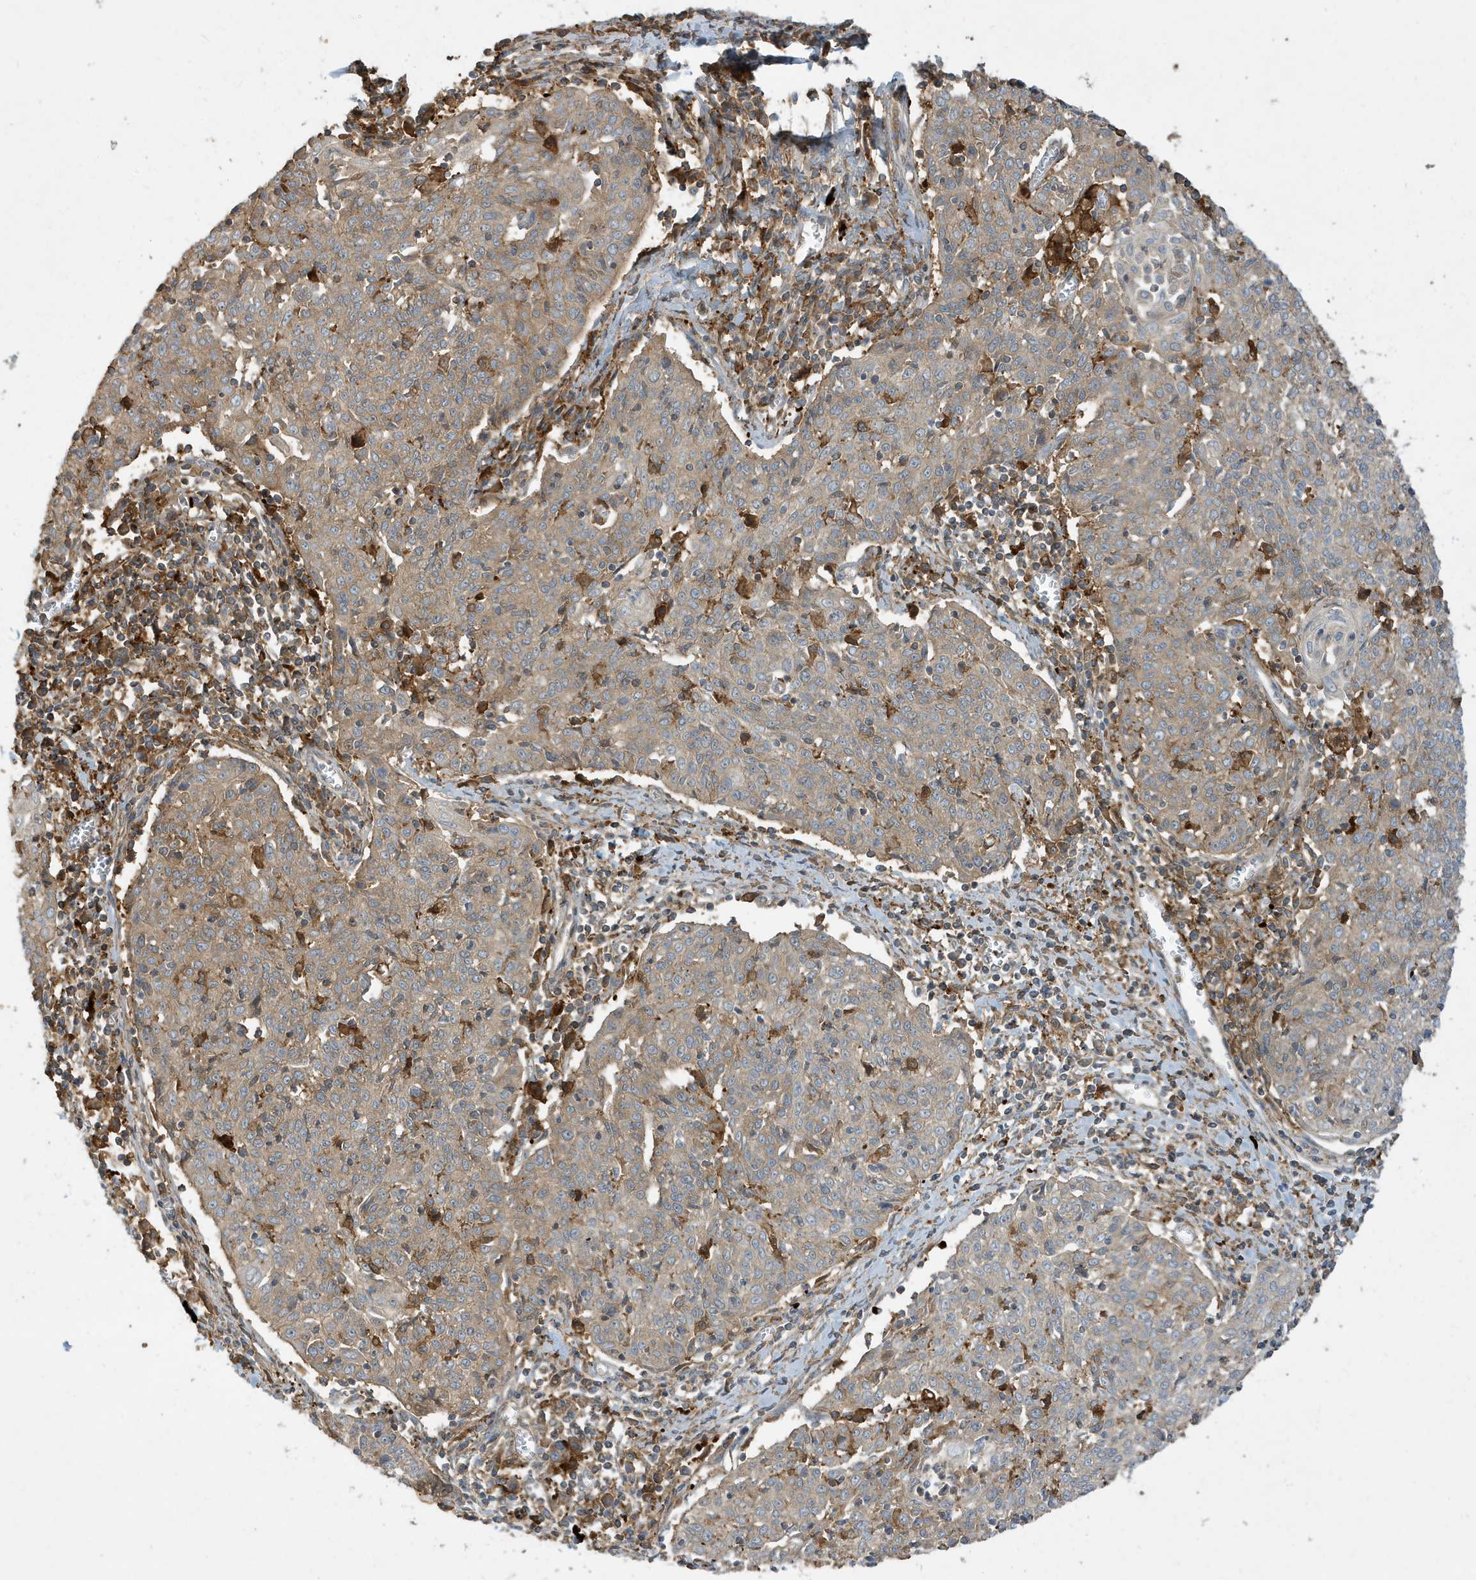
{"staining": {"intensity": "weak", "quantity": ">75%", "location": "cytoplasmic/membranous"}, "tissue": "cervical cancer", "cell_type": "Tumor cells", "image_type": "cancer", "snomed": [{"axis": "morphology", "description": "Squamous cell carcinoma, NOS"}, {"axis": "topography", "description": "Cervix"}], "caption": "Protein expression analysis of human cervical cancer reveals weak cytoplasmic/membranous staining in about >75% of tumor cells.", "gene": "ABTB1", "patient": {"sex": "female", "age": 48}}